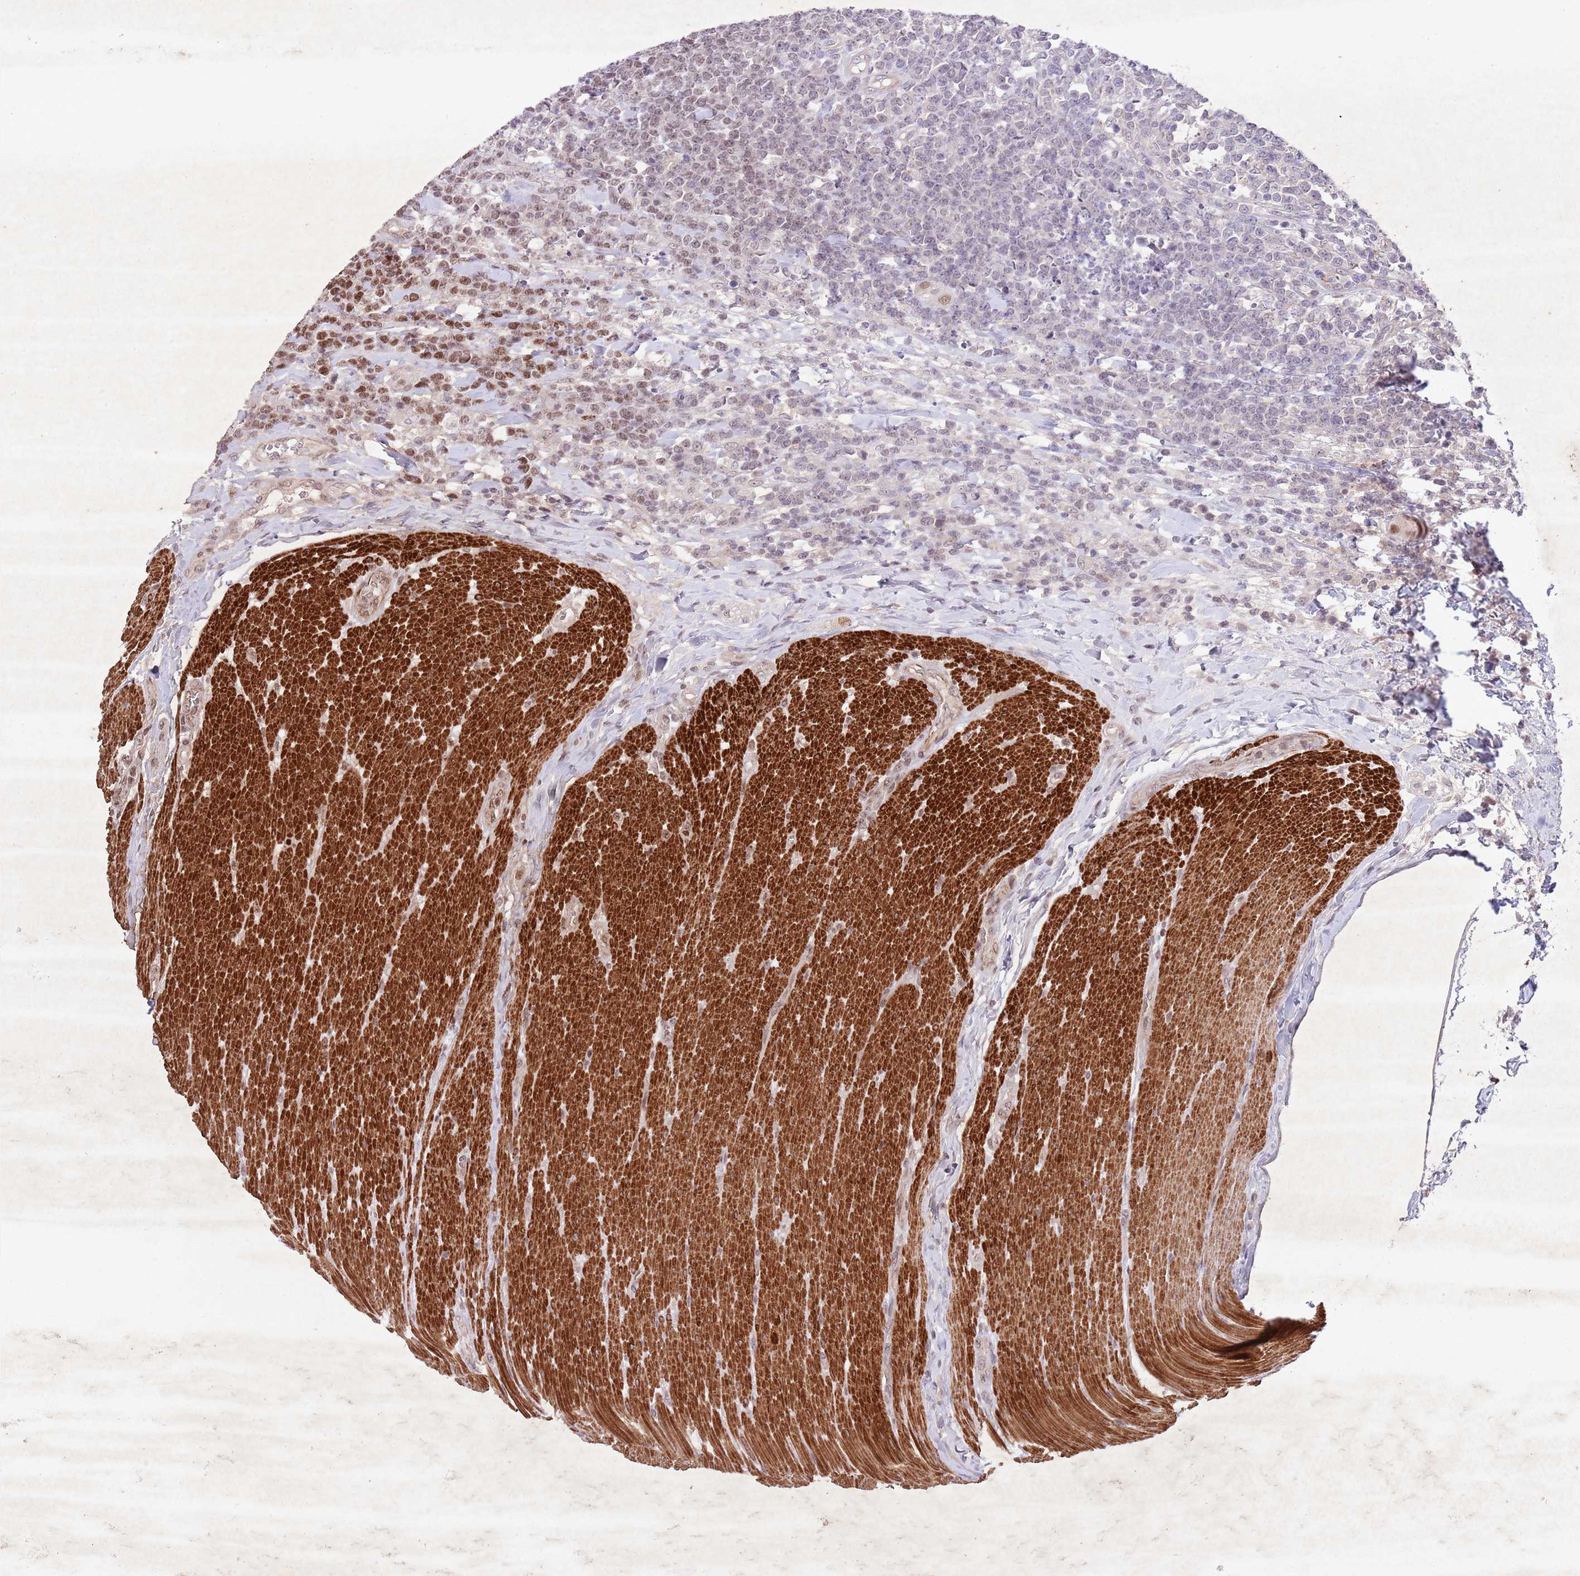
{"staining": {"intensity": "moderate", "quantity": "<25%", "location": "nuclear"}, "tissue": "lymphoma", "cell_type": "Tumor cells", "image_type": "cancer", "snomed": [{"axis": "morphology", "description": "Malignant lymphoma, non-Hodgkin's type, High grade"}, {"axis": "topography", "description": "Small intestine"}], "caption": "Immunohistochemistry staining of malignant lymphoma, non-Hodgkin's type (high-grade), which demonstrates low levels of moderate nuclear staining in about <25% of tumor cells indicating moderate nuclear protein staining. The staining was performed using DAB (brown) for protein detection and nuclei were counterstained in hematoxylin (blue).", "gene": "CCNI", "patient": {"sex": "male", "age": 8}}